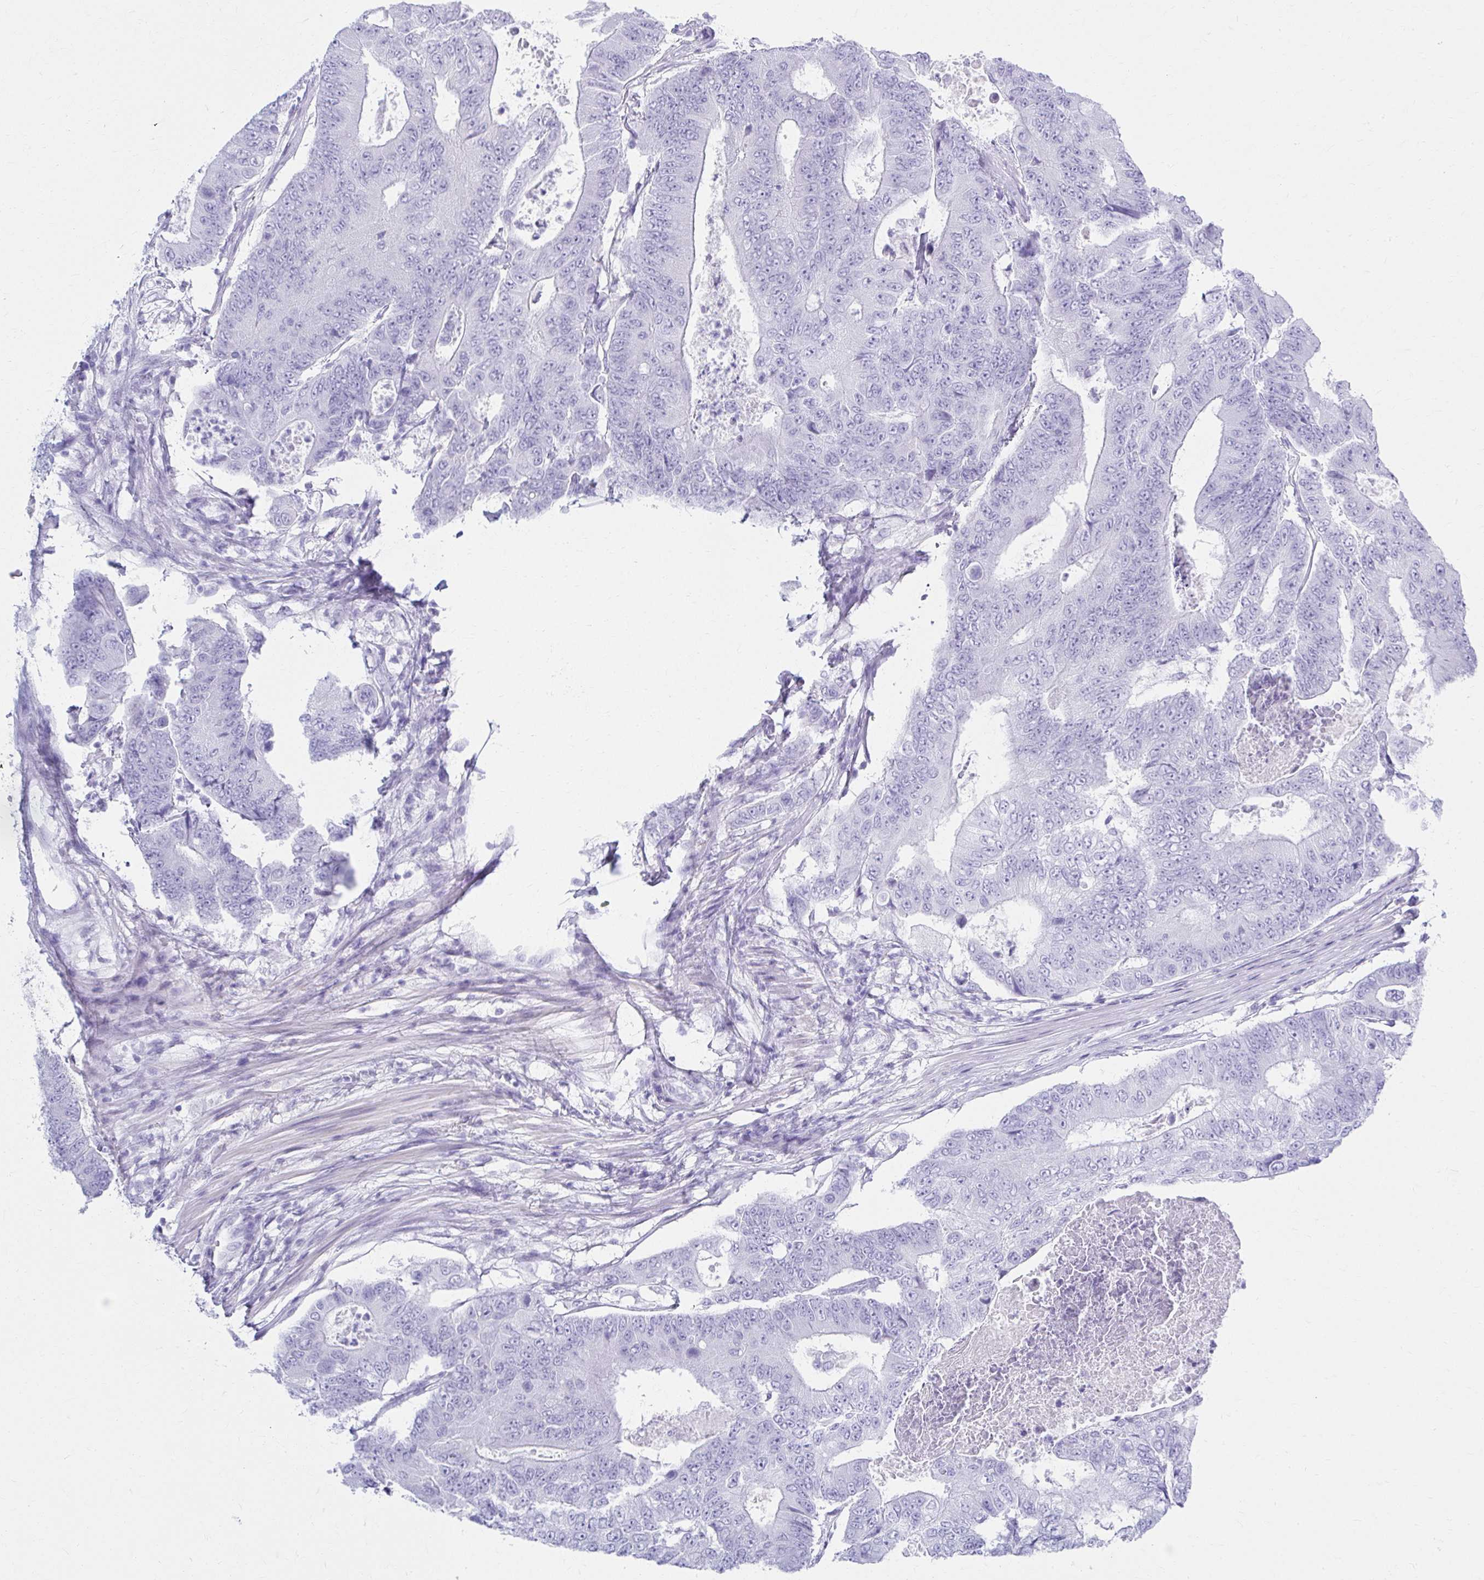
{"staining": {"intensity": "negative", "quantity": "none", "location": "none"}, "tissue": "colorectal cancer", "cell_type": "Tumor cells", "image_type": "cancer", "snomed": [{"axis": "morphology", "description": "Adenocarcinoma, NOS"}, {"axis": "topography", "description": "Colon"}], "caption": "Protein analysis of colorectal cancer shows no significant expression in tumor cells.", "gene": "ATP4B", "patient": {"sex": "female", "age": 48}}